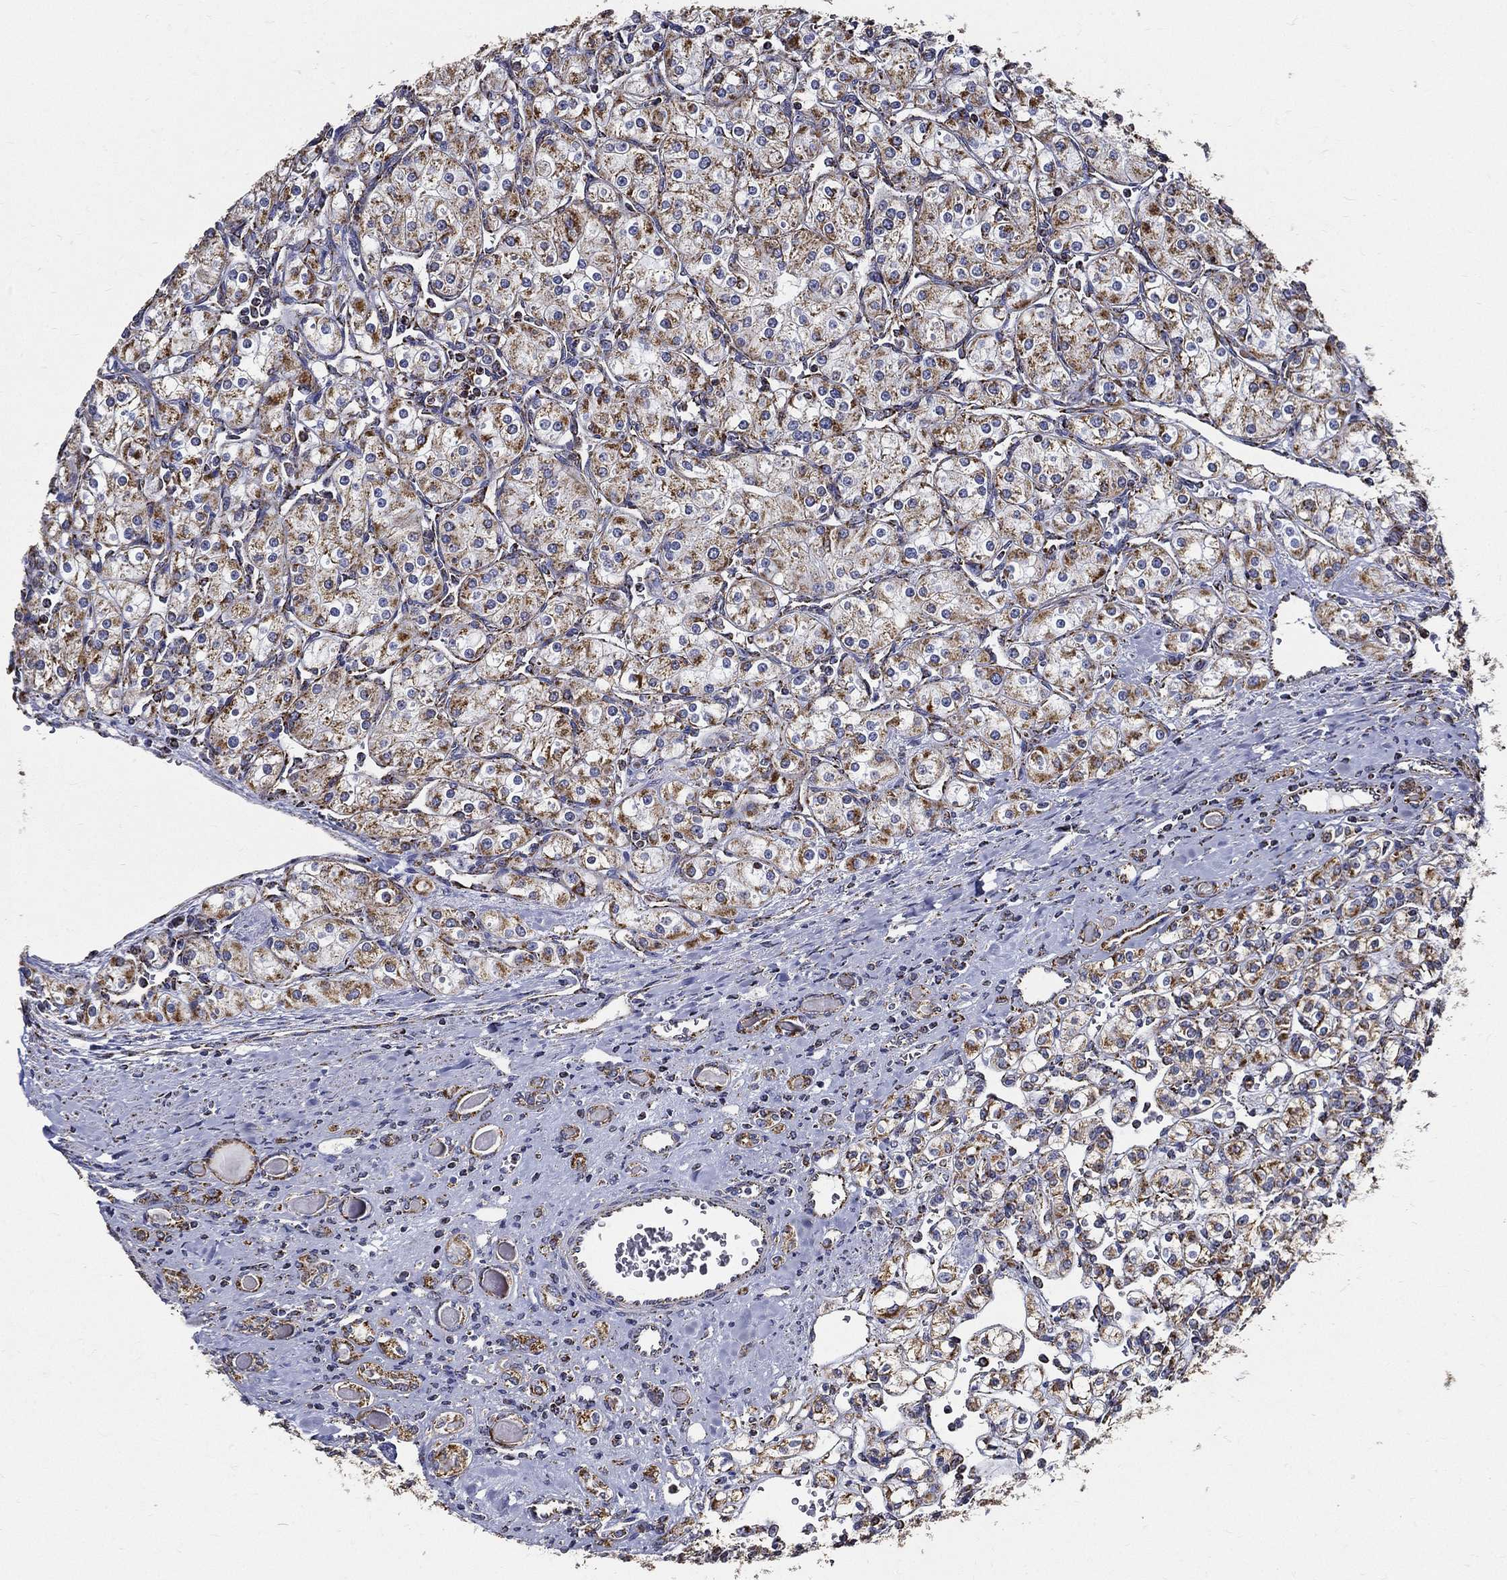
{"staining": {"intensity": "strong", "quantity": "25%-75%", "location": "cytoplasmic/membranous"}, "tissue": "renal cancer", "cell_type": "Tumor cells", "image_type": "cancer", "snomed": [{"axis": "morphology", "description": "Adenocarcinoma, NOS"}, {"axis": "topography", "description": "Kidney"}], "caption": "A micrograph of renal cancer (adenocarcinoma) stained for a protein demonstrates strong cytoplasmic/membranous brown staining in tumor cells.", "gene": "NDUFAB1", "patient": {"sex": "male", "age": 77}}